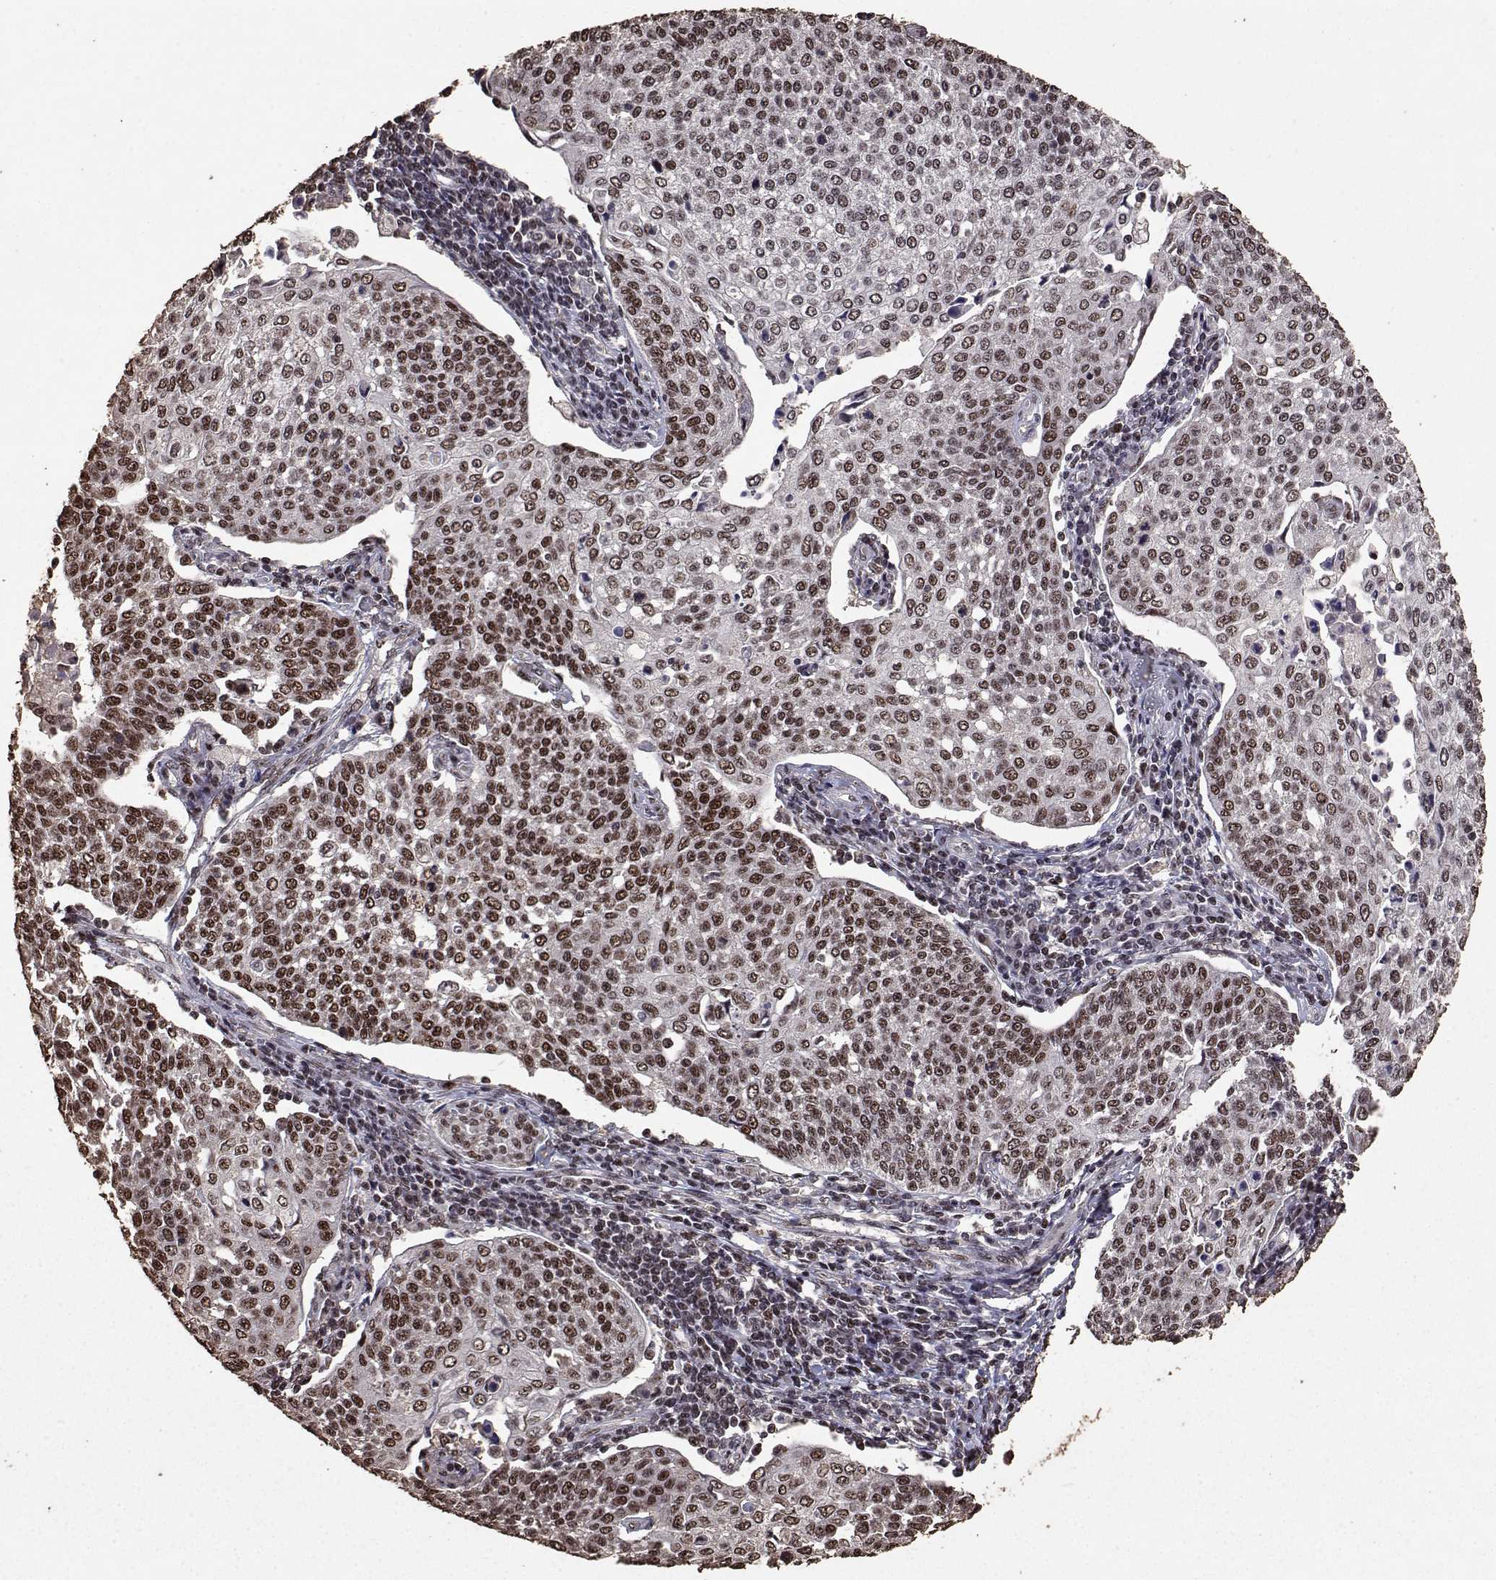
{"staining": {"intensity": "strong", "quantity": ">75%", "location": "nuclear"}, "tissue": "cervical cancer", "cell_type": "Tumor cells", "image_type": "cancer", "snomed": [{"axis": "morphology", "description": "Squamous cell carcinoma, NOS"}, {"axis": "topography", "description": "Cervix"}], "caption": "A high amount of strong nuclear expression is appreciated in approximately >75% of tumor cells in cervical cancer (squamous cell carcinoma) tissue.", "gene": "TOE1", "patient": {"sex": "female", "age": 34}}